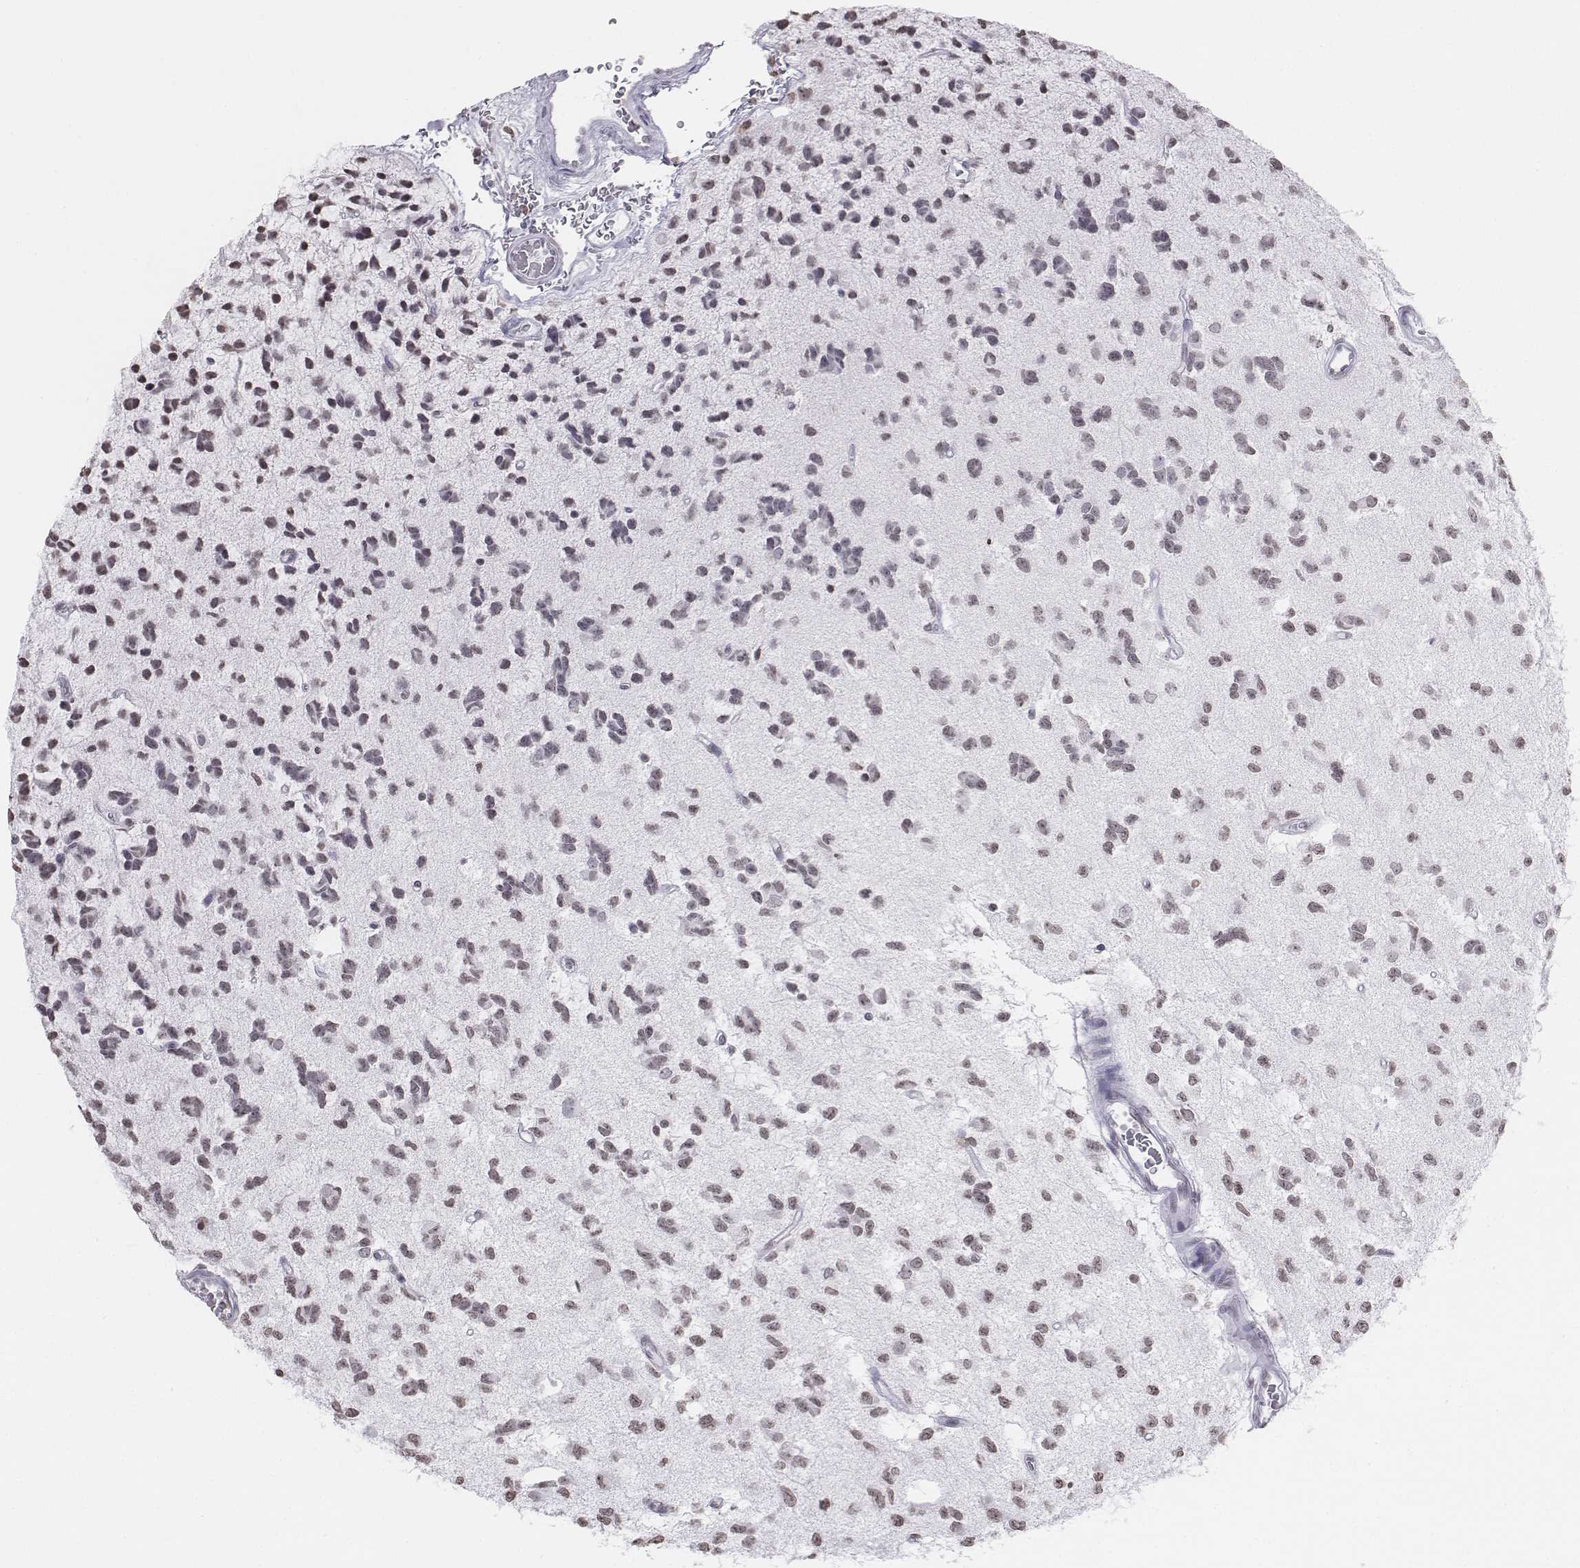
{"staining": {"intensity": "weak", "quantity": ">75%", "location": "nuclear"}, "tissue": "glioma", "cell_type": "Tumor cells", "image_type": "cancer", "snomed": [{"axis": "morphology", "description": "Glioma, malignant, Low grade"}, {"axis": "topography", "description": "Brain"}], "caption": "Glioma stained with a brown dye demonstrates weak nuclear positive expression in approximately >75% of tumor cells.", "gene": "BARHL1", "patient": {"sex": "female", "age": 45}}